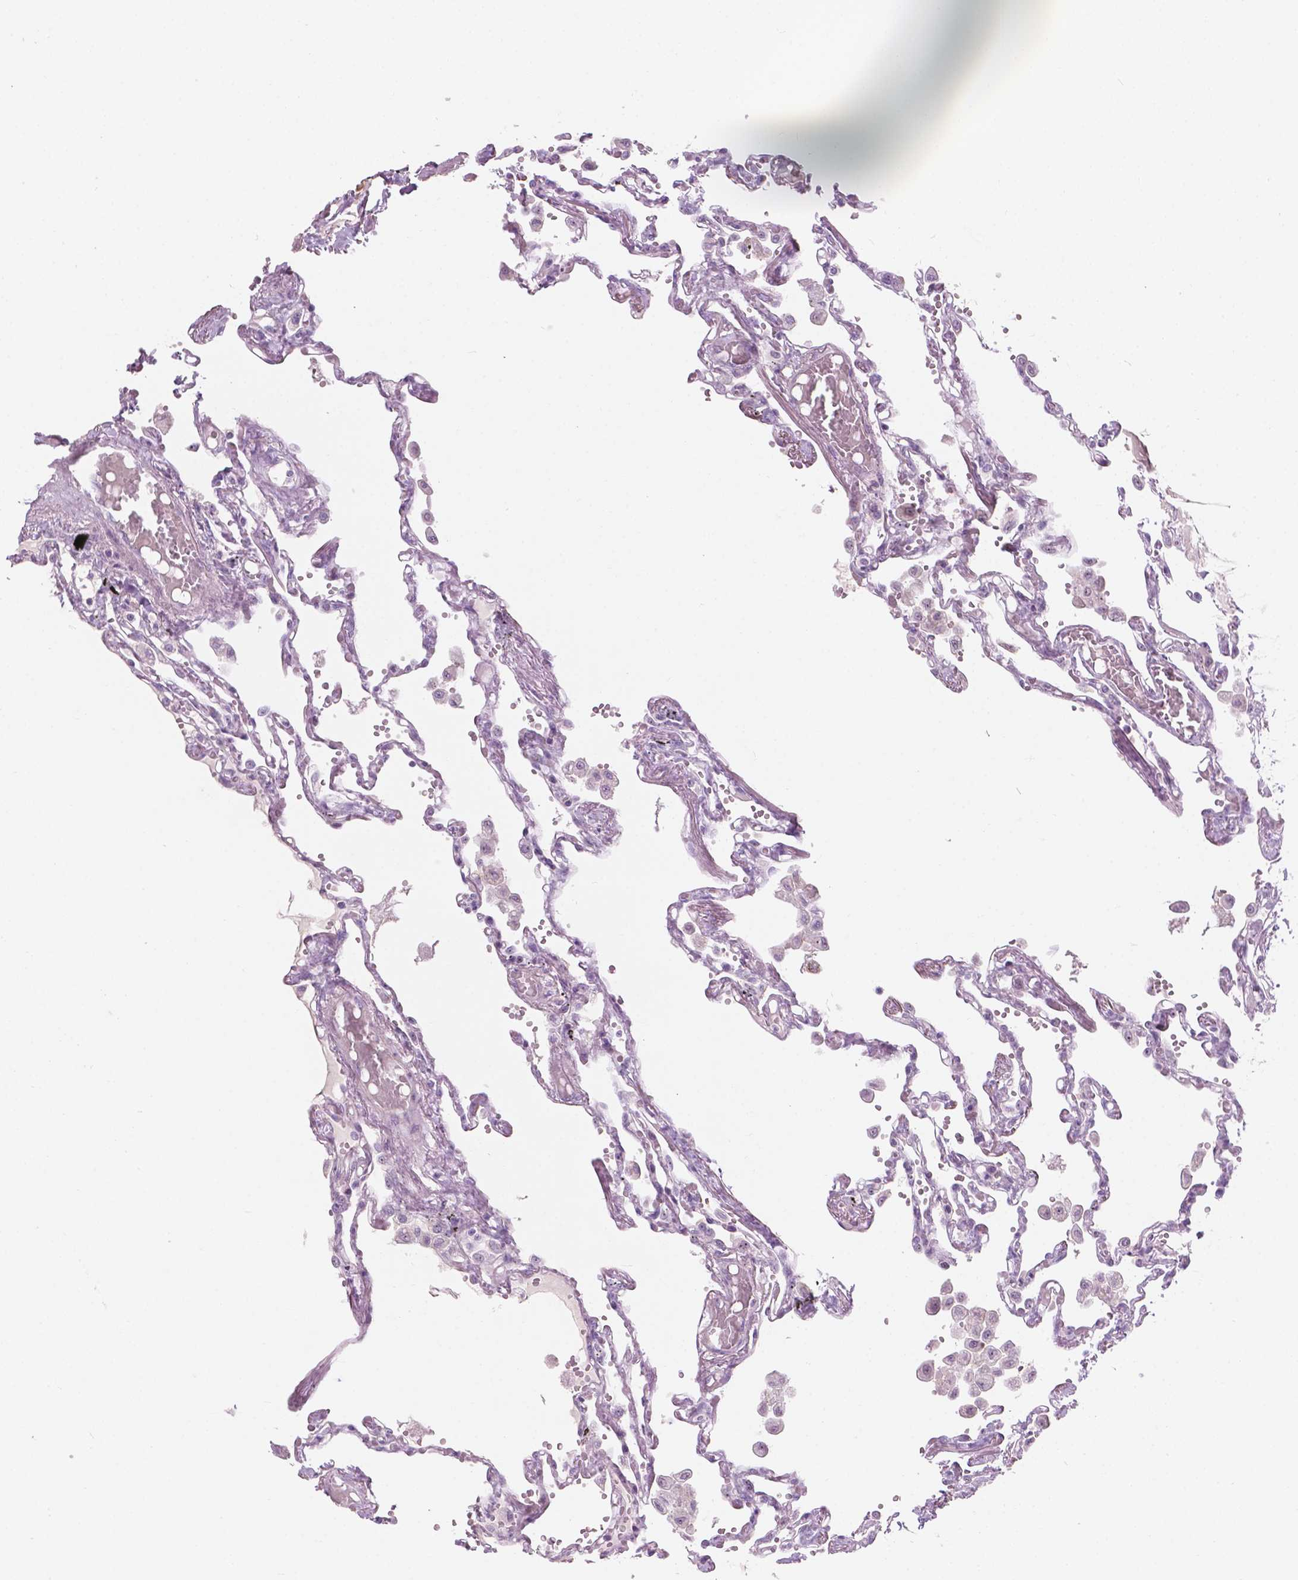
{"staining": {"intensity": "negative", "quantity": "none", "location": "none"}, "tissue": "lung", "cell_type": "Alveolar cells", "image_type": "normal", "snomed": [{"axis": "morphology", "description": "Normal tissue, NOS"}, {"axis": "morphology", "description": "Adenocarcinoma, NOS"}, {"axis": "topography", "description": "Cartilage tissue"}, {"axis": "topography", "description": "Lung"}], "caption": "High power microscopy photomicrograph of an immunohistochemistry photomicrograph of unremarkable lung, revealing no significant positivity in alveolar cells.", "gene": "ZNF853", "patient": {"sex": "female", "age": 67}}